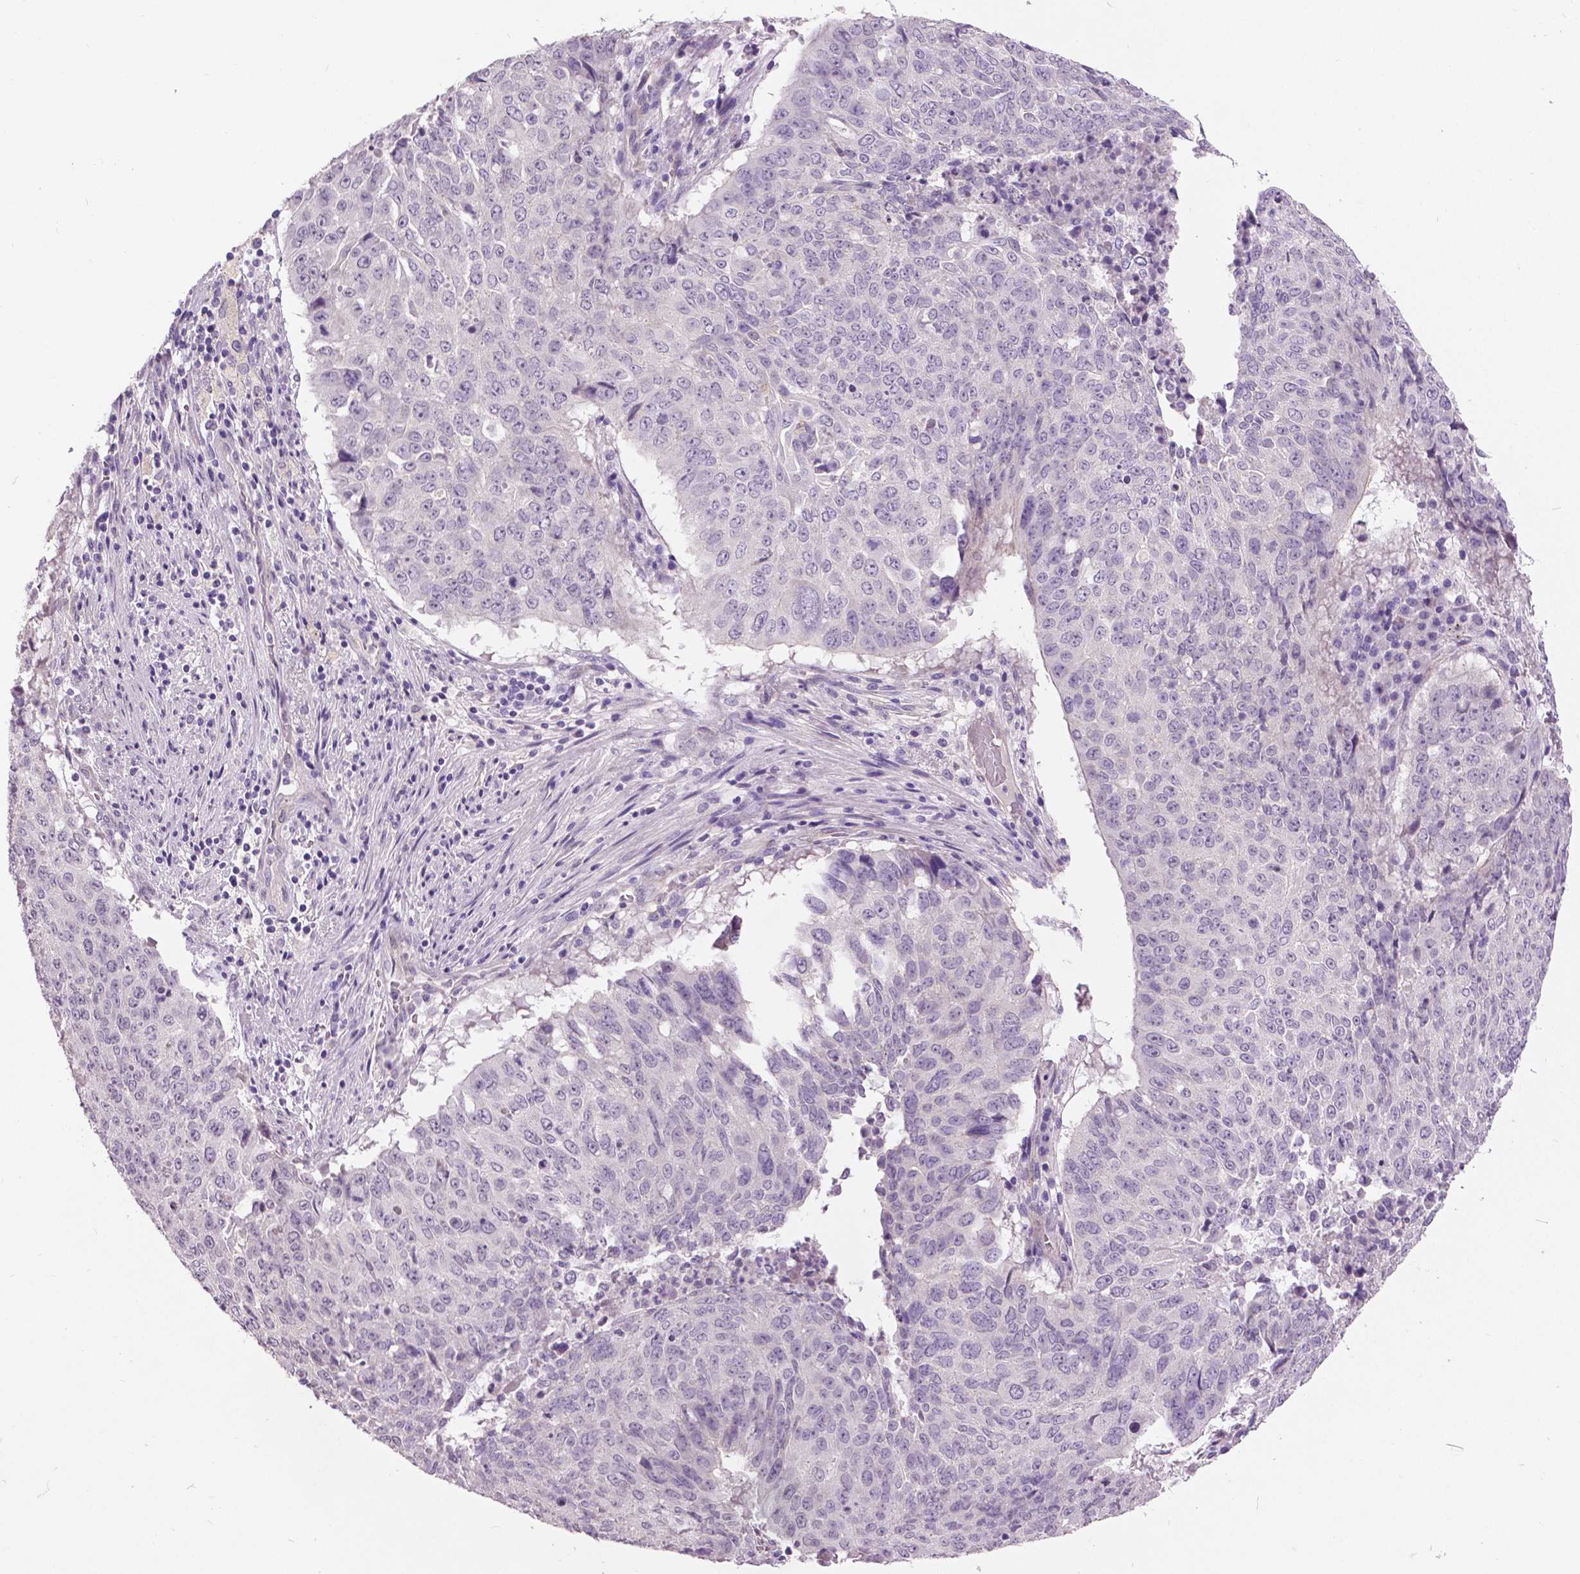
{"staining": {"intensity": "negative", "quantity": "none", "location": "none"}, "tissue": "lung cancer", "cell_type": "Tumor cells", "image_type": "cancer", "snomed": [{"axis": "morphology", "description": "Normal tissue, NOS"}, {"axis": "morphology", "description": "Squamous cell carcinoma, NOS"}, {"axis": "topography", "description": "Bronchus"}, {"axis": "topography", "description": "Lung"}], "caption": "A high-resolution photomicrograph shows immunohistochemistry staining of squamous cell carcinoma (lung), which exhibits no significant expression in tumor cells. Nuclei are stained in blue.", "gene": "GRIN2A", "patient": {"sex": "male", "age": 64}}